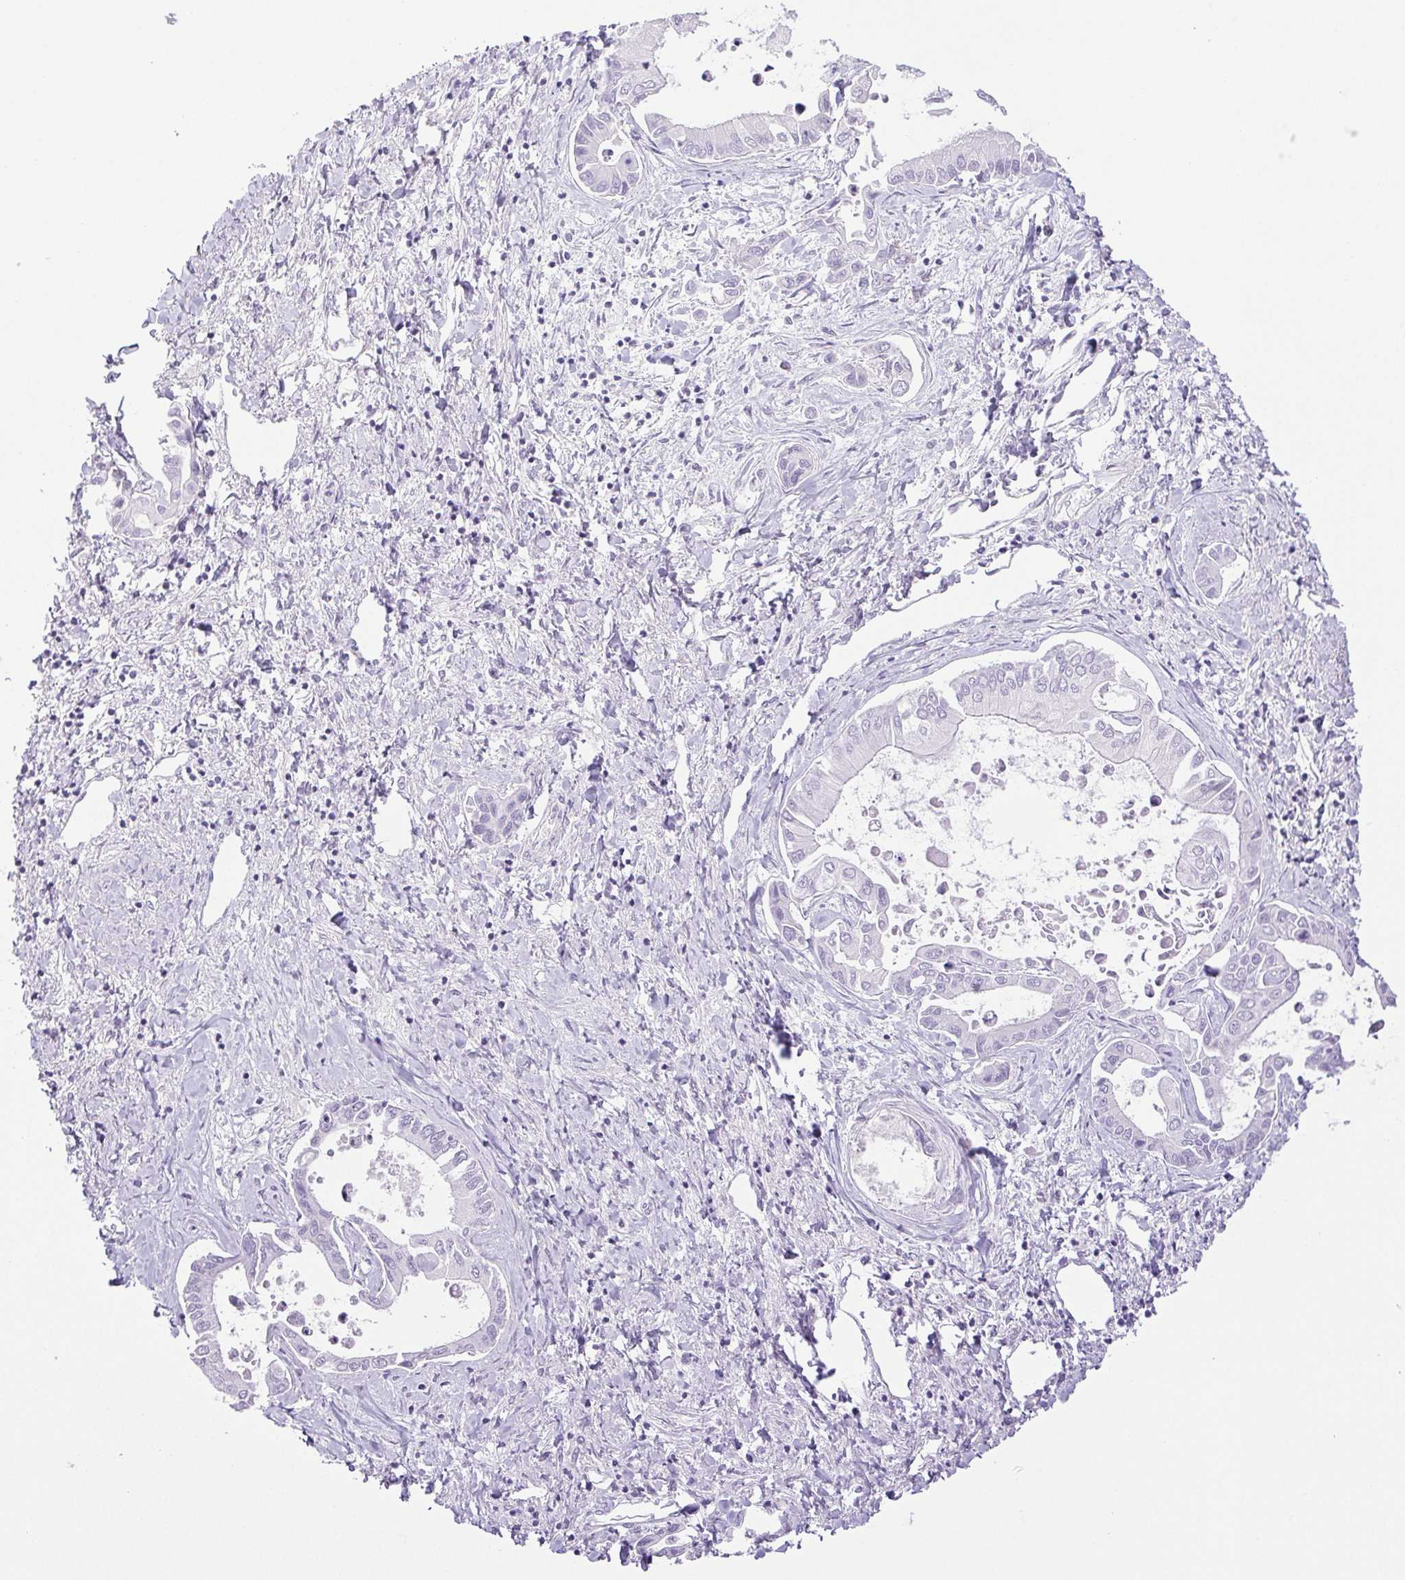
{"staining": {"intensity": "negative", "quantity": "none", "location": "none"}, "tissue": "liver cancer", "cell_type": "Tumor cells", "image_type": "cancer", "snomed": [{"axis": "morphology", "description": "Cholangiocarcinoma"}, {"axis": "topography", "description": "Liver"}], "caption": "DAB (3,3'-diaminobenzidine) immunohistochemical staining of liver cholangiocarcinoma displays no significant staining in tumor cells.", "gene": "HLA-G", "patient": {"sex": "male", "age": 66}}